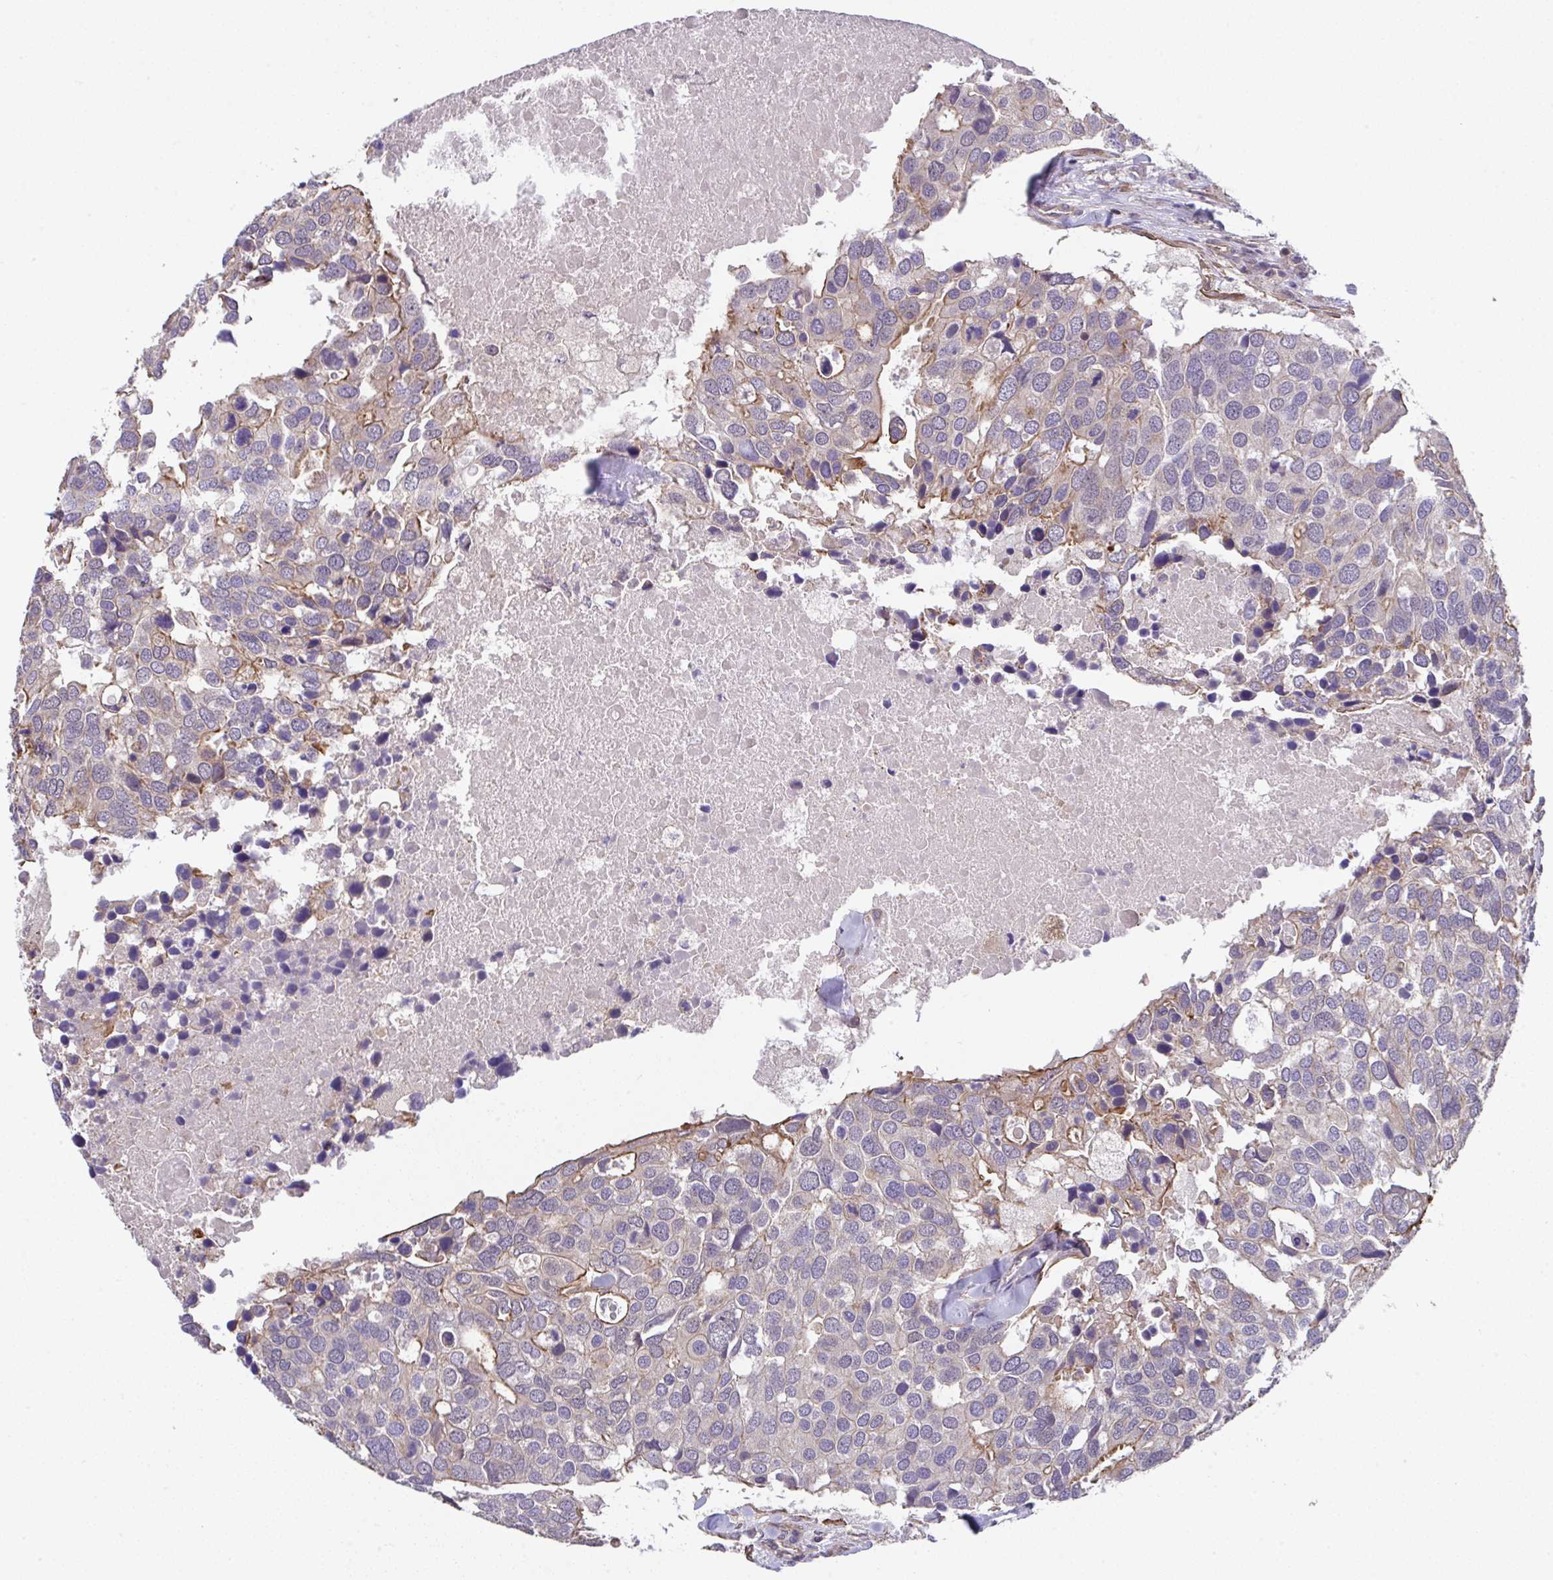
{"staining": {"intensity": "moderate", "quantity": "<25%", "location": "cytoplasmic/membranous"}, "tissue": "breast cancer", "cell_type": "Tumor cells", "image_type": "cancer", "snomed": [{"axis": "morphology", "description": "Duct carcinoma"}, {"axis": "topography", "description": "Breast"}], "caption": "The immunohistochemical stain shows moderate cytoplasmic/membranous staining in tumor cells of intraductal carcinoma (breast) tissue. The protein is stained brown, and the nuclei are stained in blue (DAB (3,3'-diaminobenzidine) IHC with brightfield microscopy, high magnification).", "gene": "ZNF696", "patient": {"sex": "female", "age": 83}}